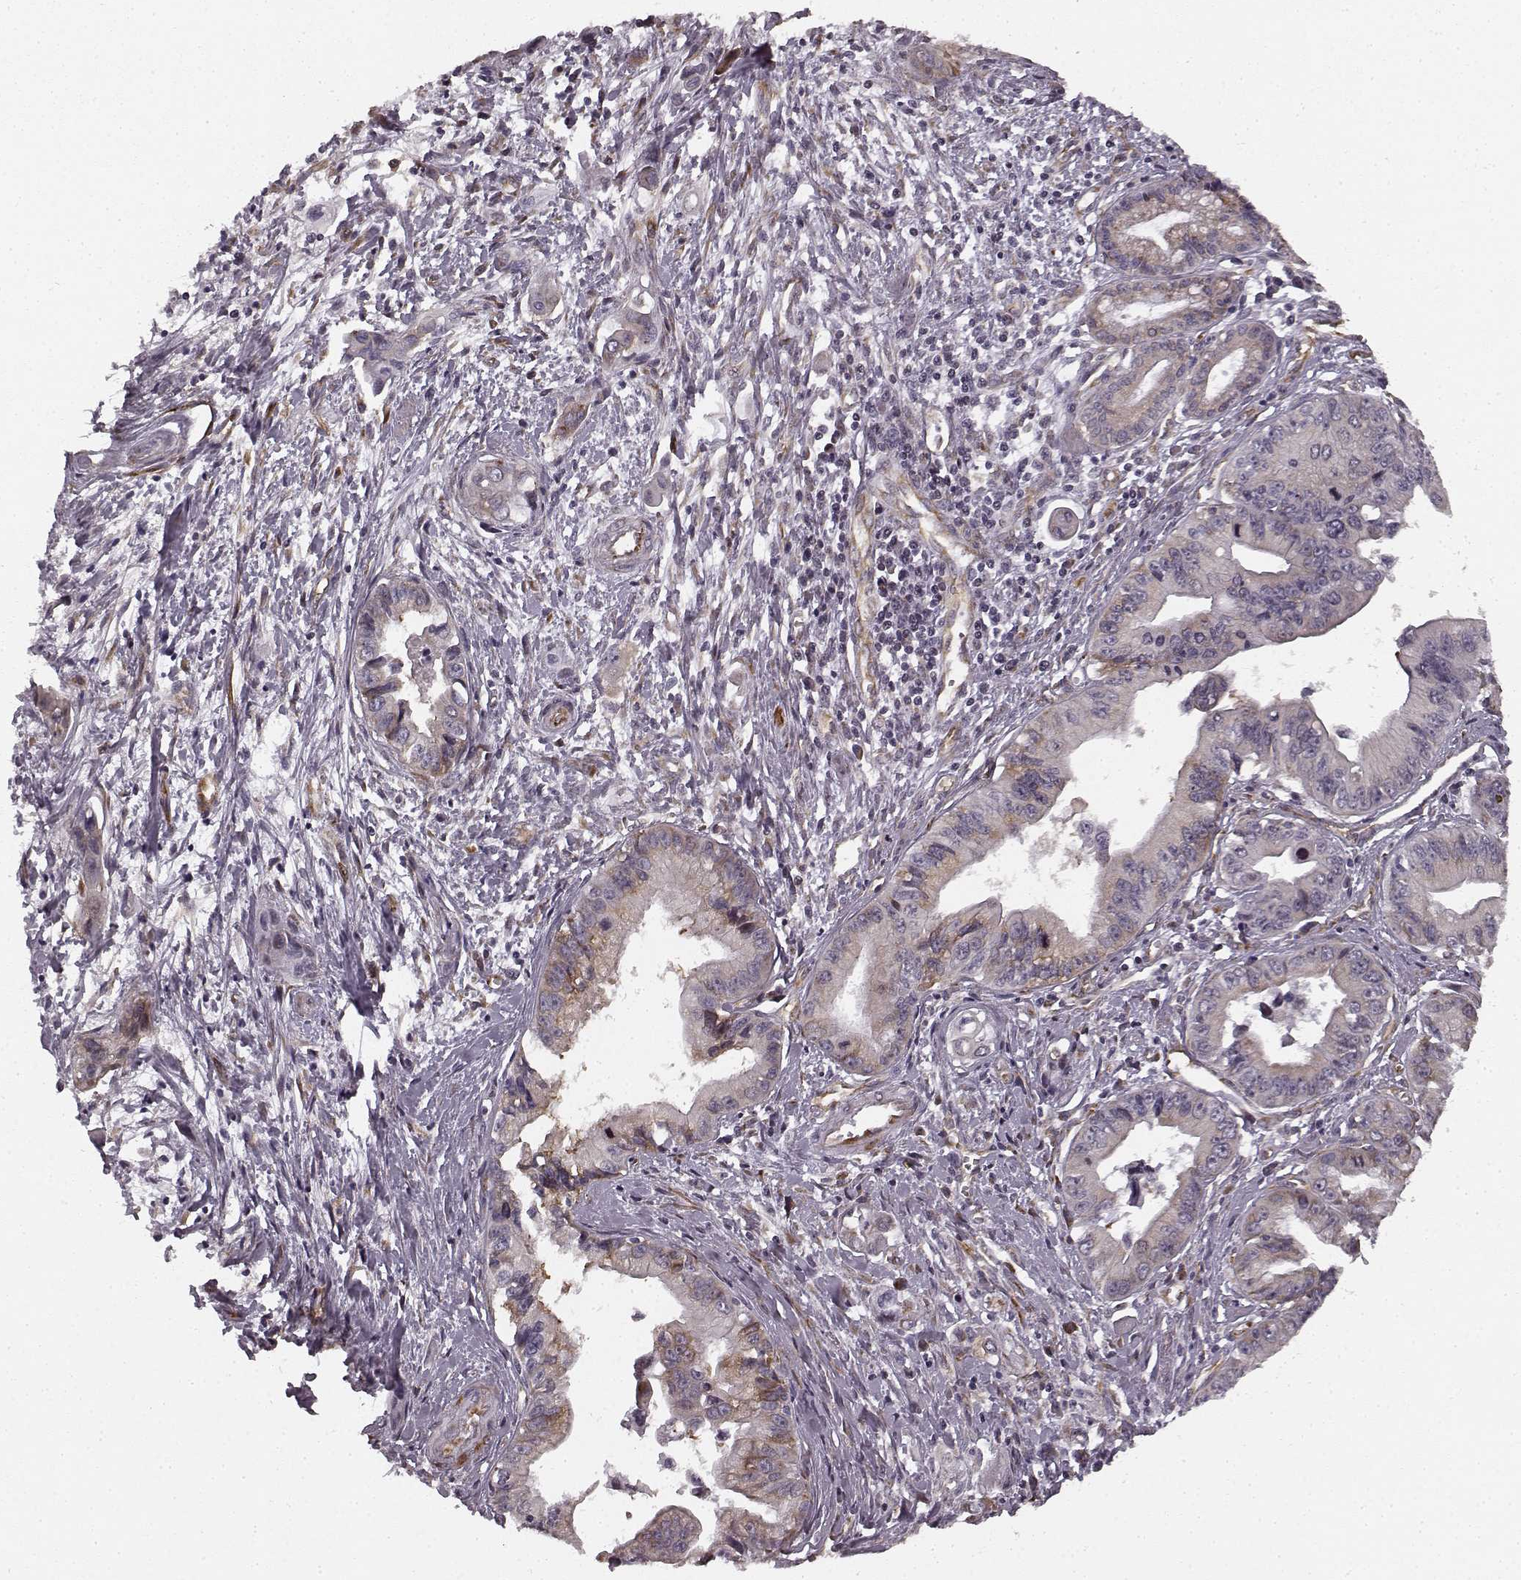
{"staining": {"intensity": "negative", "quantity": "none", "location": "none"}, "tissue": "pancreatic cancer", "cell_type": "Tumor cells", "image_type": "cancer", "snomed": [{"axis": "morphology", "description": "Adenocarcinoma, NOS"}, {"axis": "topography", "description": "Pancreas"}], "caption": "Tumor cells are negative for brown protein staining in adenocarcinoma (pancreatic).", "gene": "TMEM14A", "patient": {"sex": "male", "age": 60}}